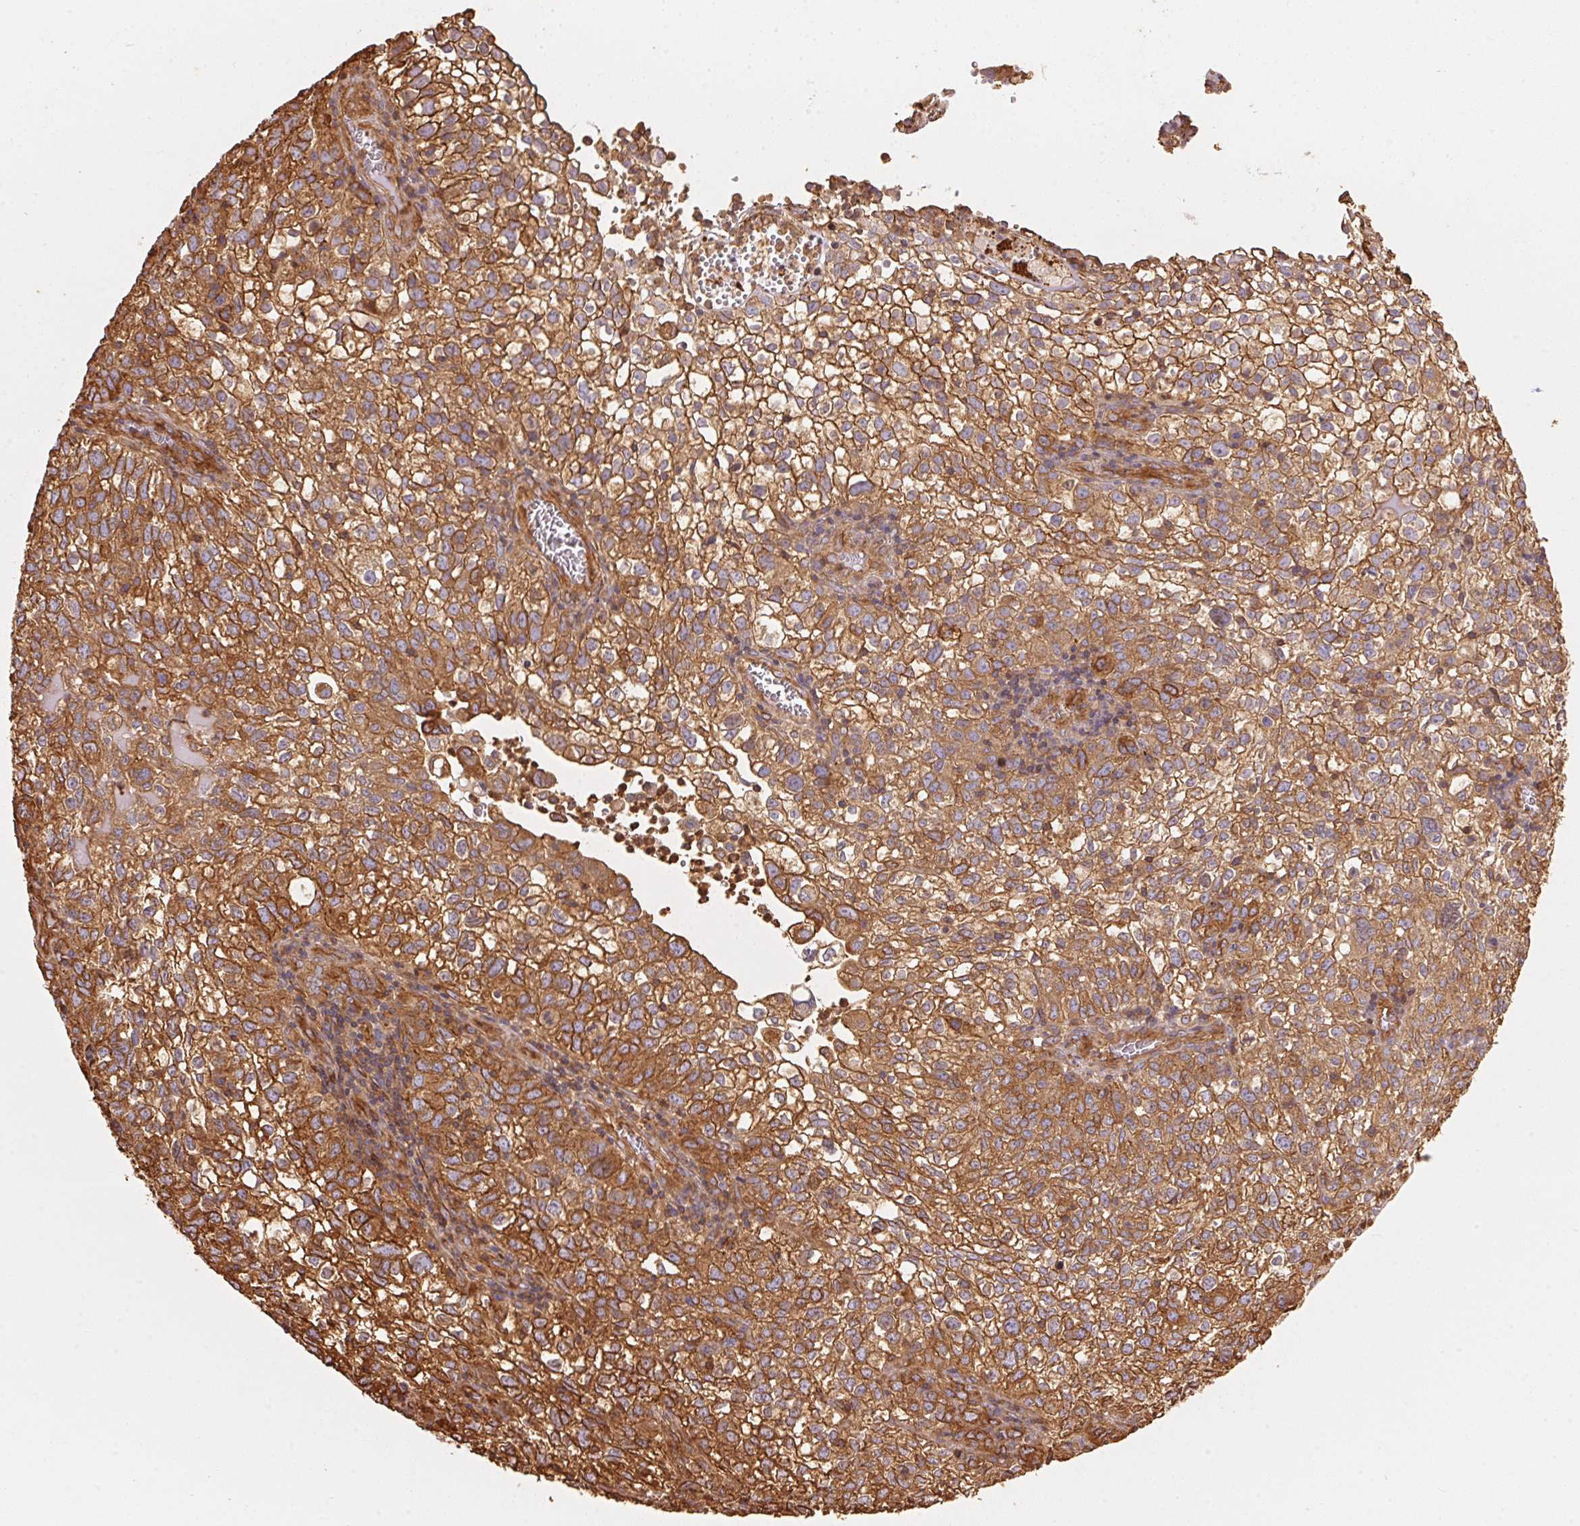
{"staining": {"intensity": "moderate", "quantity": ">75%", "location": "cytoplasmic/membranous"}, "tissue": "cervical cancer", "cell_type": "Tumor cells", "image_type": "cancer", "snomed": [{"axis": "morphology", "description": "Squamous cell carcinoma, NOS"}, {"axis": "topography", "description": "Cervix"}], "caption": "Immunohistochemistry (DAB (3,3'-diaminobenzidine)) staining of human cervical cancer reveals moderate cytoplasmic/membranous protein staining in about >75% of tumor cells.", "gene": "FRAS1", "patient": {"sex": "female", "age": 55}}